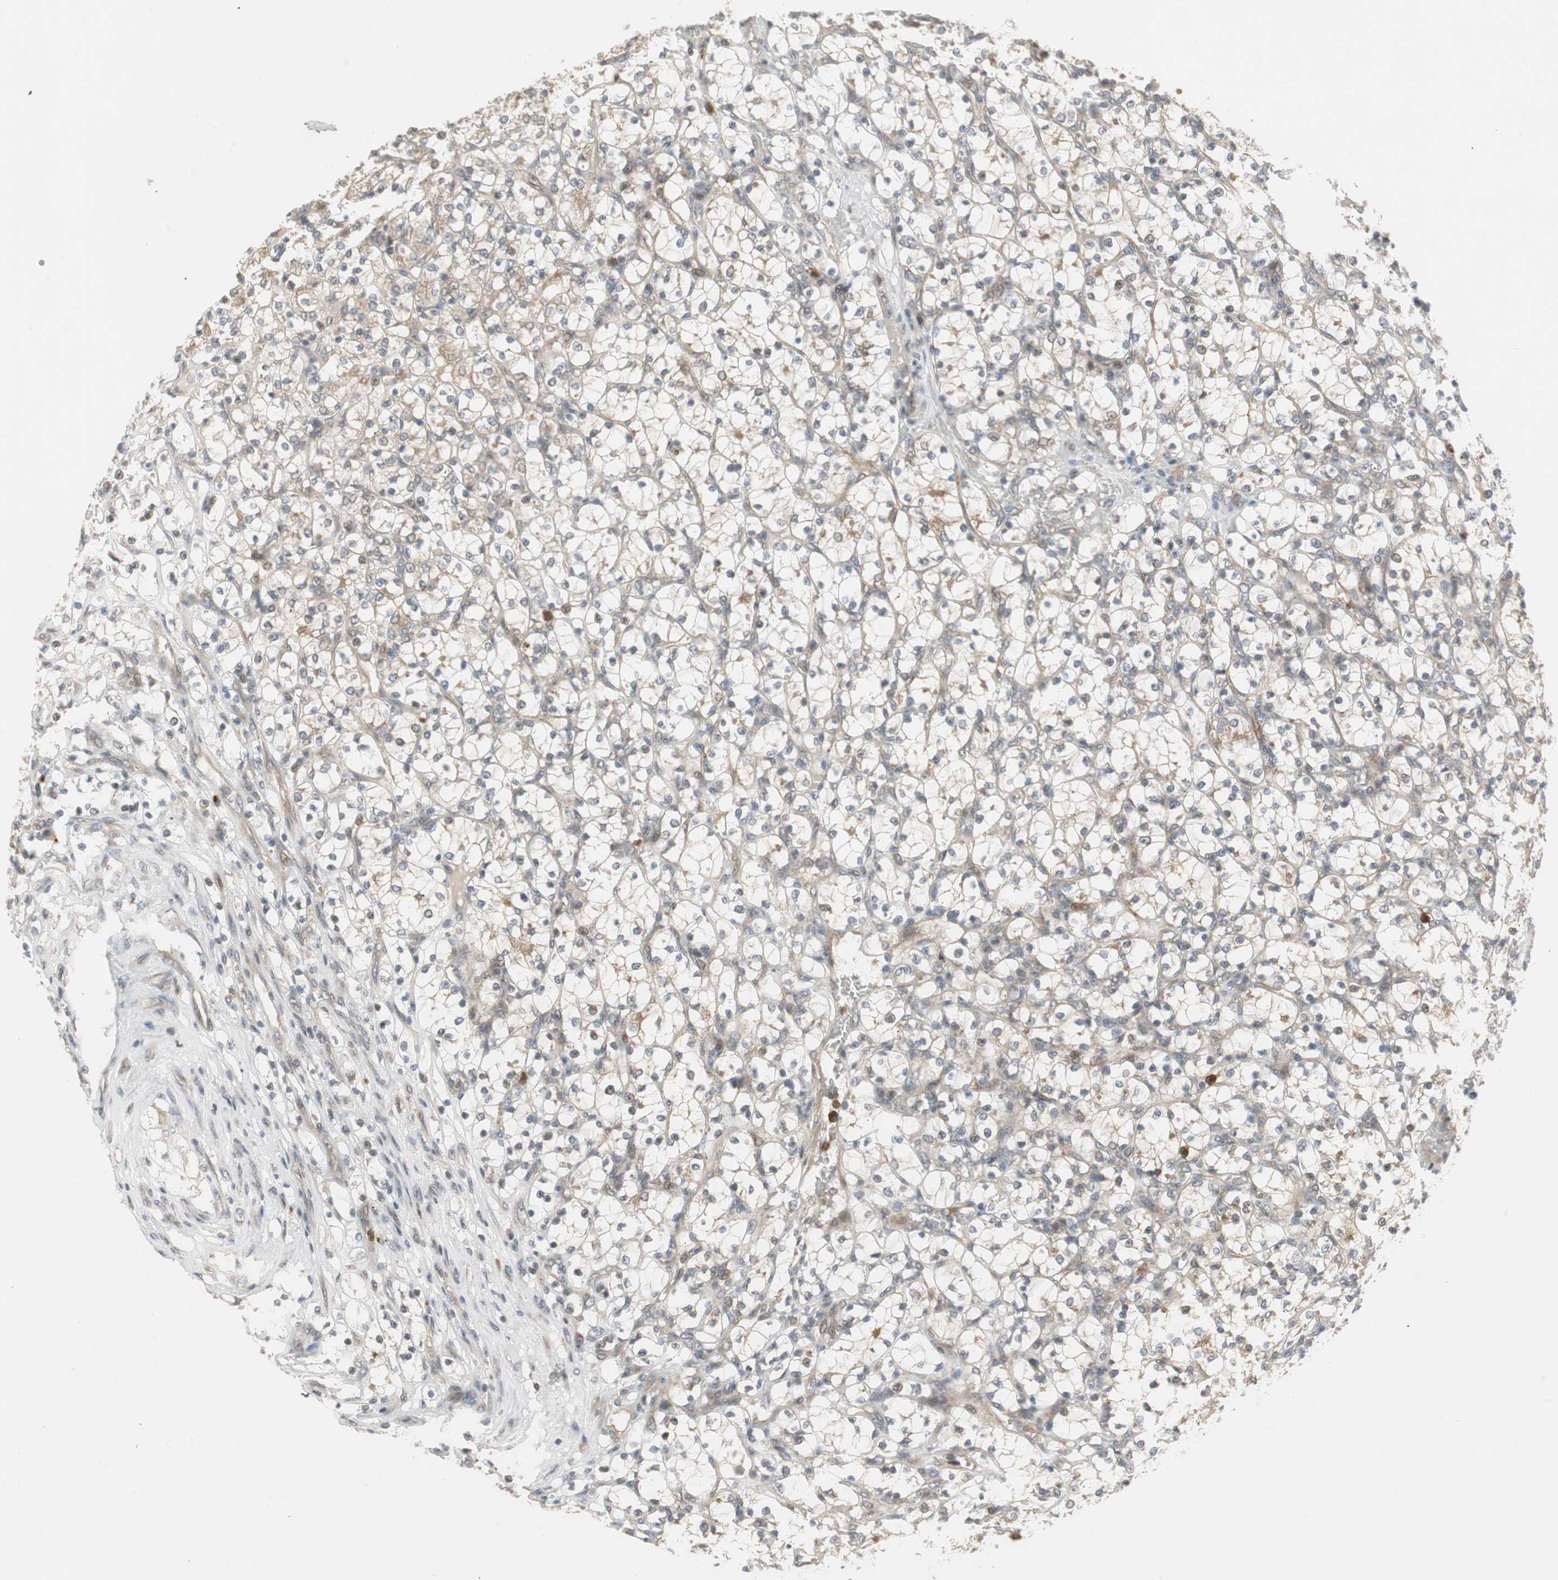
{"staining": {"intensity": "weak", "quantity": "25%-75%", "location": "cytoplasmic/membranous"}, "tissue": "renal cancer", "cell_type": "Tumor cells", "image_type": "cancer", "snomed": [{"axis": "morphology", "description": "Adenocarcinoma, NOS"}, {"axis": "topography", "description": "Kidney"}], "caption": "Renal cancer tissue reveals weak cytoplasmic/membranous staining in approximately 25%-75% of tumor cells", "gene": "SNX4", "patient": {"sex": "female", "age": 69}}